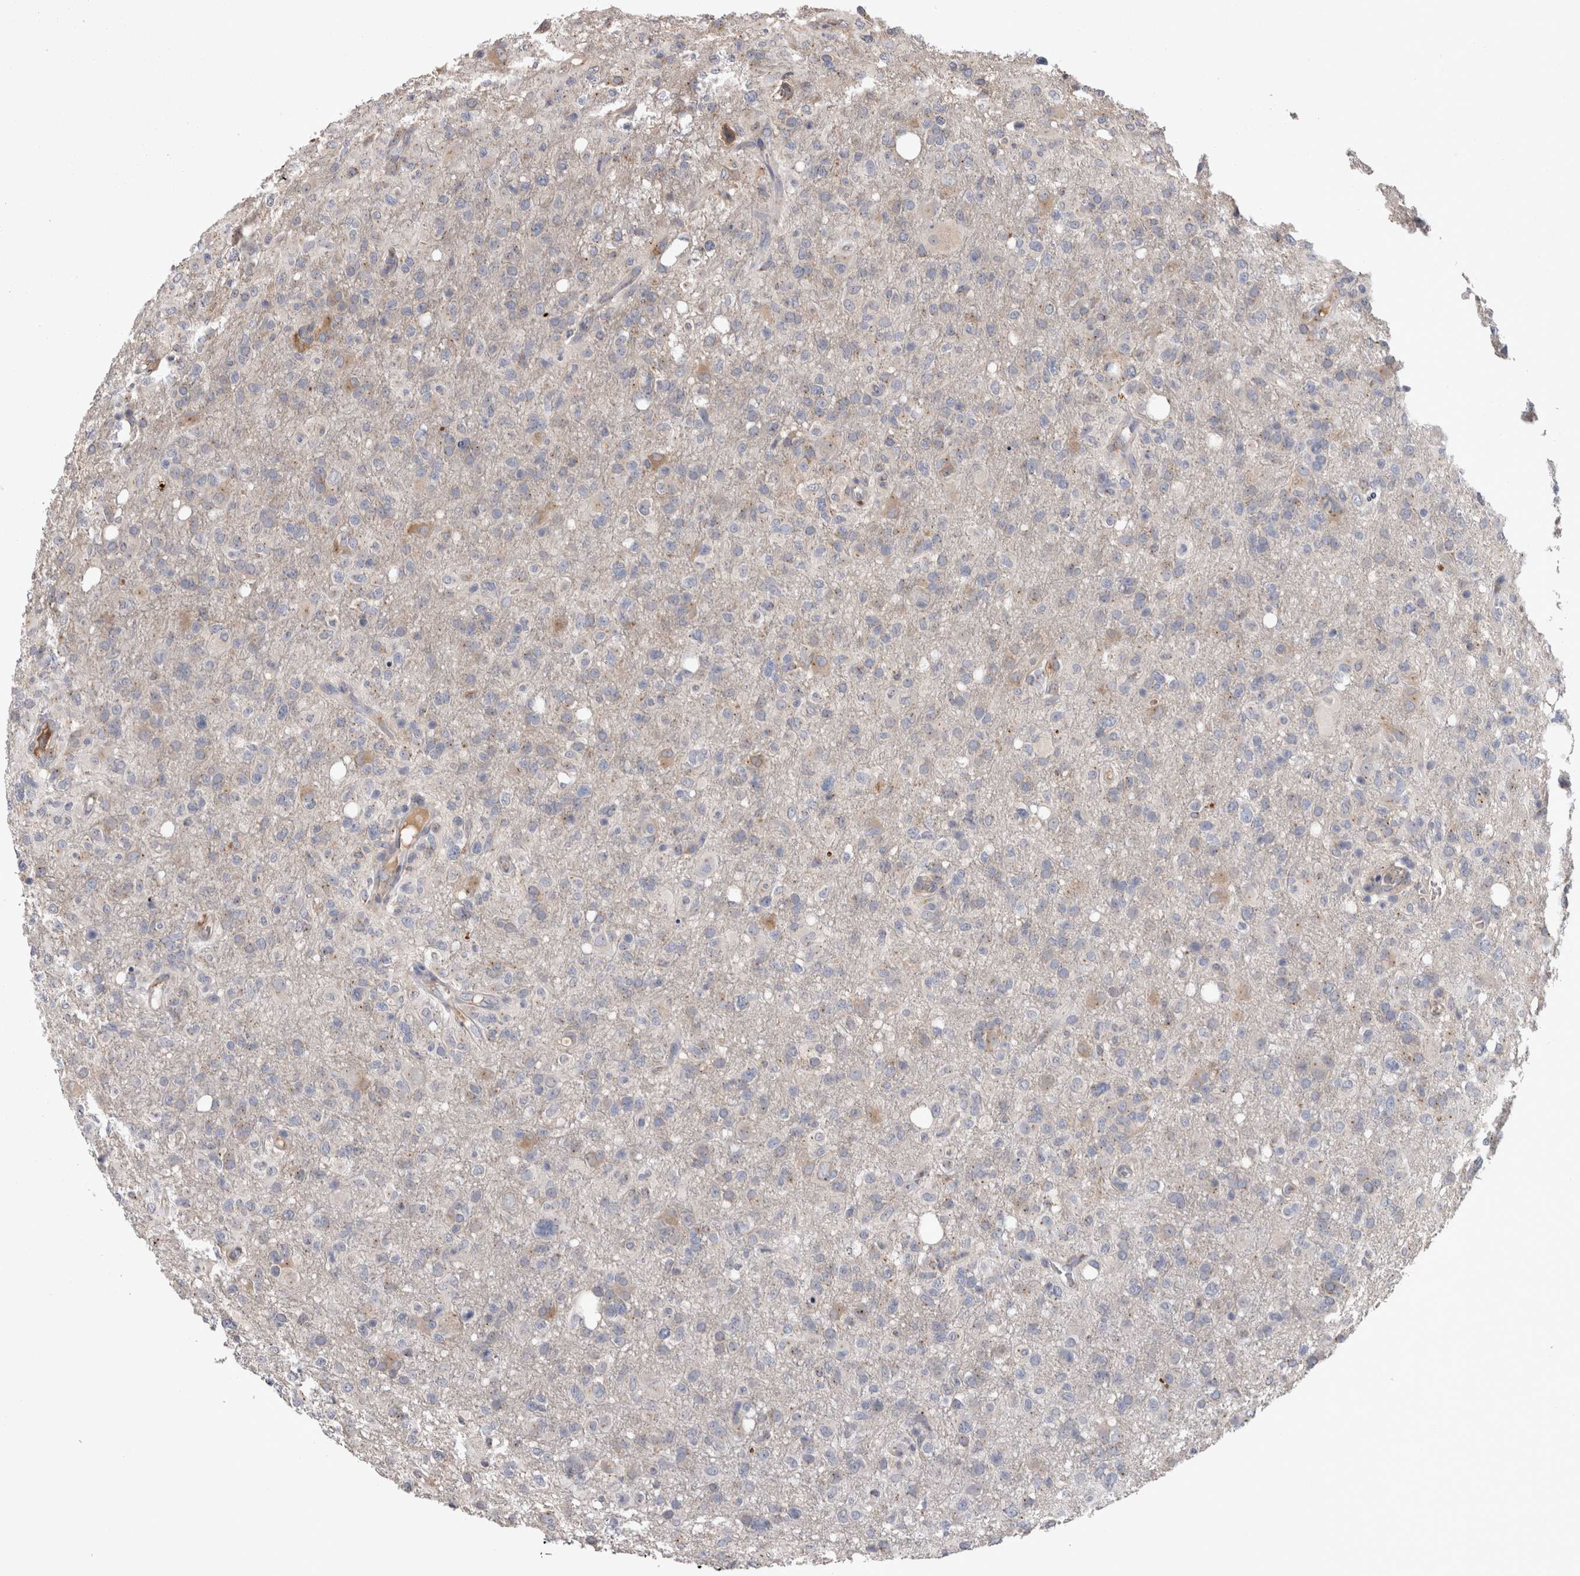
{"staining": {"intensity": "weak", "quantity": "<25%", "location": "cytoplasmic/membranous"}, "tissue": "glioma", "cell_type": "Tumor cells", "image_type": "cancer", "snomed": [{"axis": "morphology", "description": "Glioma, malignant, High grade"}, {"axis": "topography", "description": "Brain"}], "caption": "High magnification brightfield microscopy of malignant high-grade glioma stained with DAB (brown) and counterstained with hematoxylin (blue): tumor cells show no significant expression. (DAB (3,3'-diaminobenzidine) IHC visualized using brightfield microscopy, high magnification).", "gene": "STC1", "patient": {"sex": "female", "age": 57}}